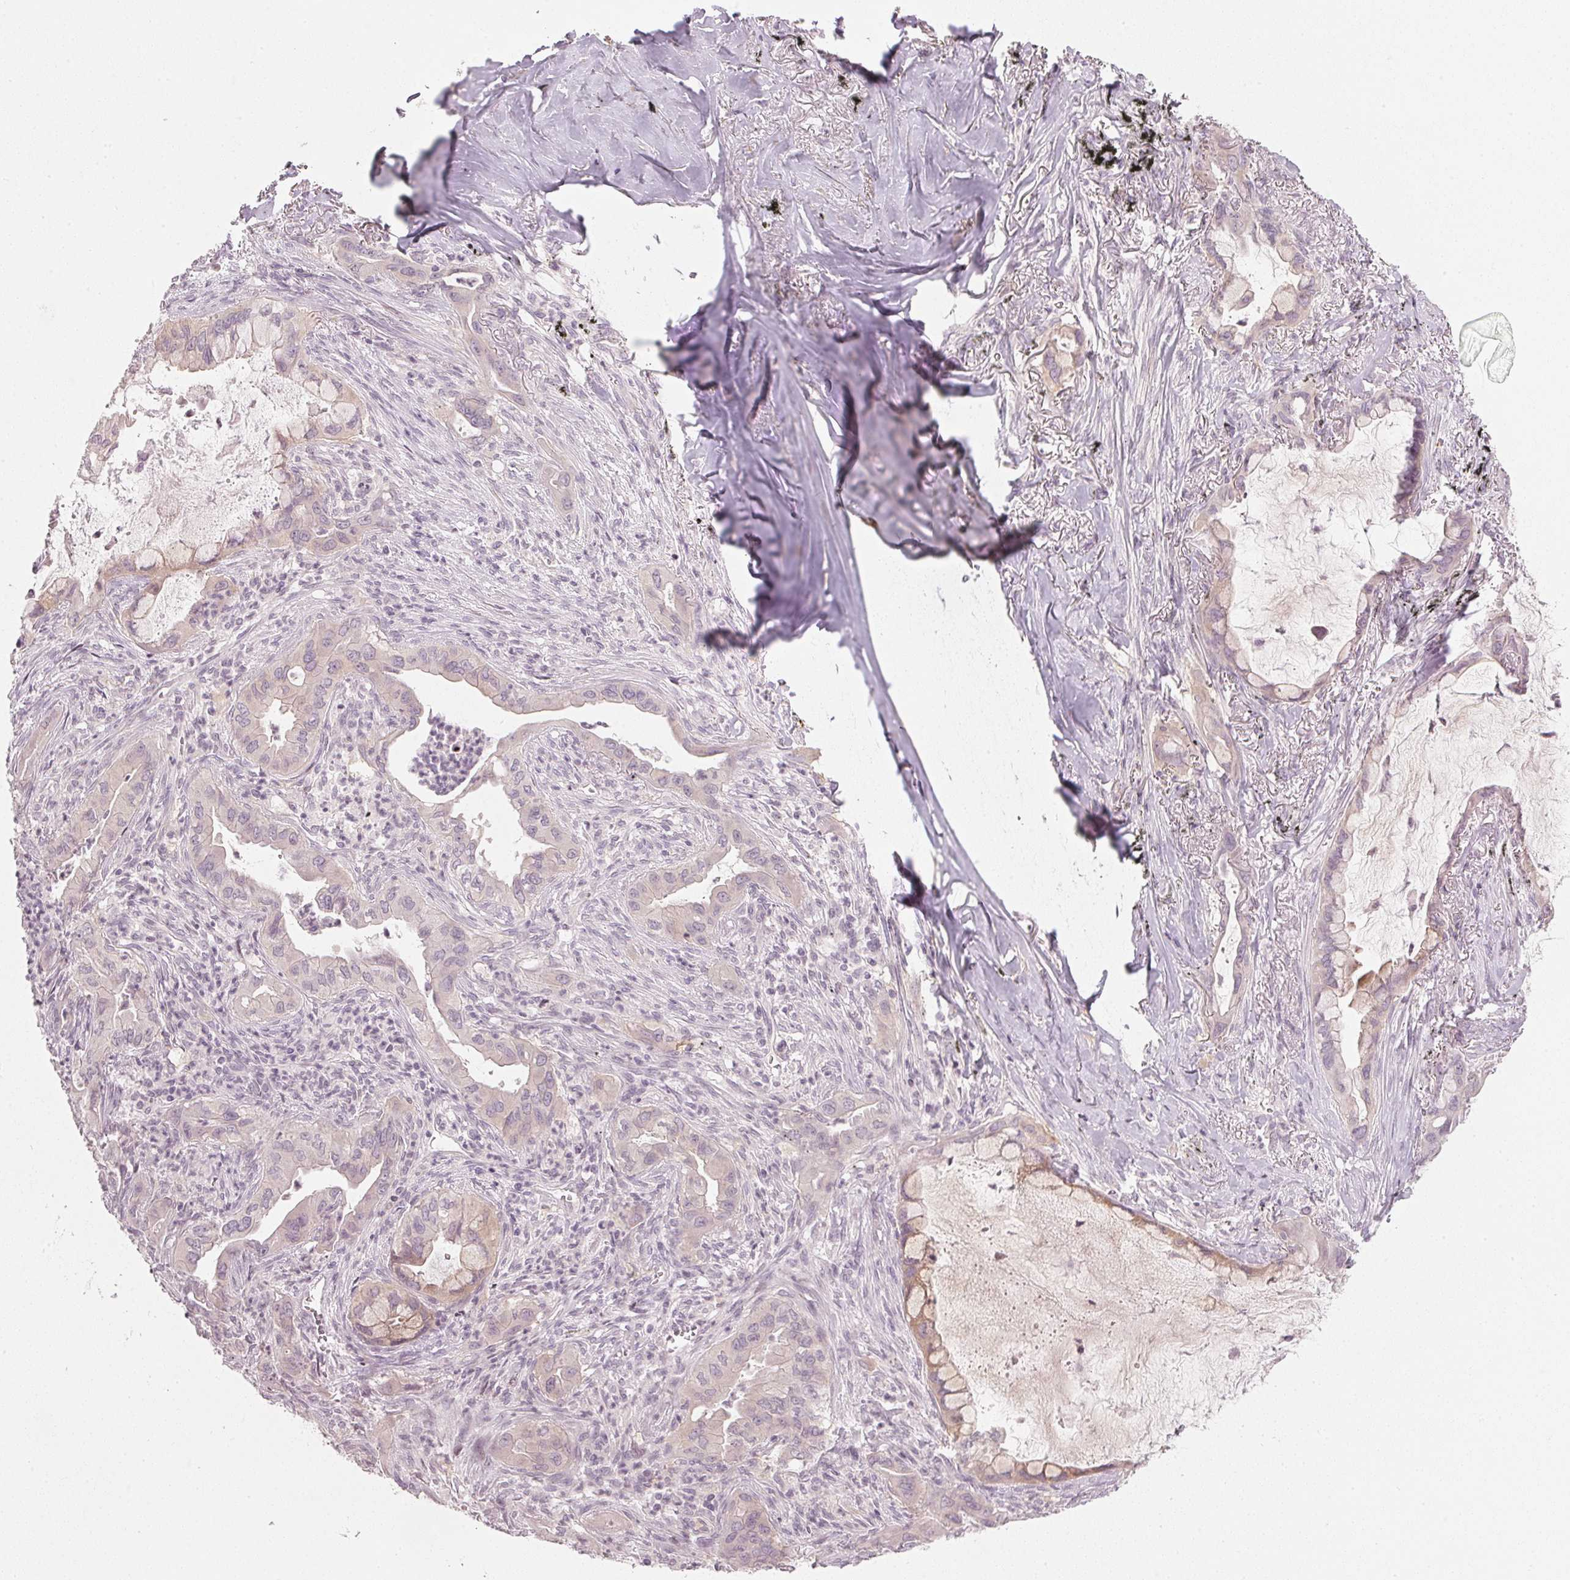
{"staining": {"intensity": "moderate", "quantity": "<25%", "location": "cytoplasmic/membranous"}, "tissue": "lung cancer", "cell_type": "Tumor cells", "image_type": "cancer", "snomed": [{"axis": "morphology", "description": "Adenocarcinoma, NOS"}, {"axis": "topography", "description": "Lung"}], "caption": "IHC (DAB) staining of lung adenocarcinoma exhibits moderate cytoplasmic/membranous protein positivity in about <25% of tumor cells.", "gene": "SFRP4", "patient": {"sex": "male", "age": 65}}